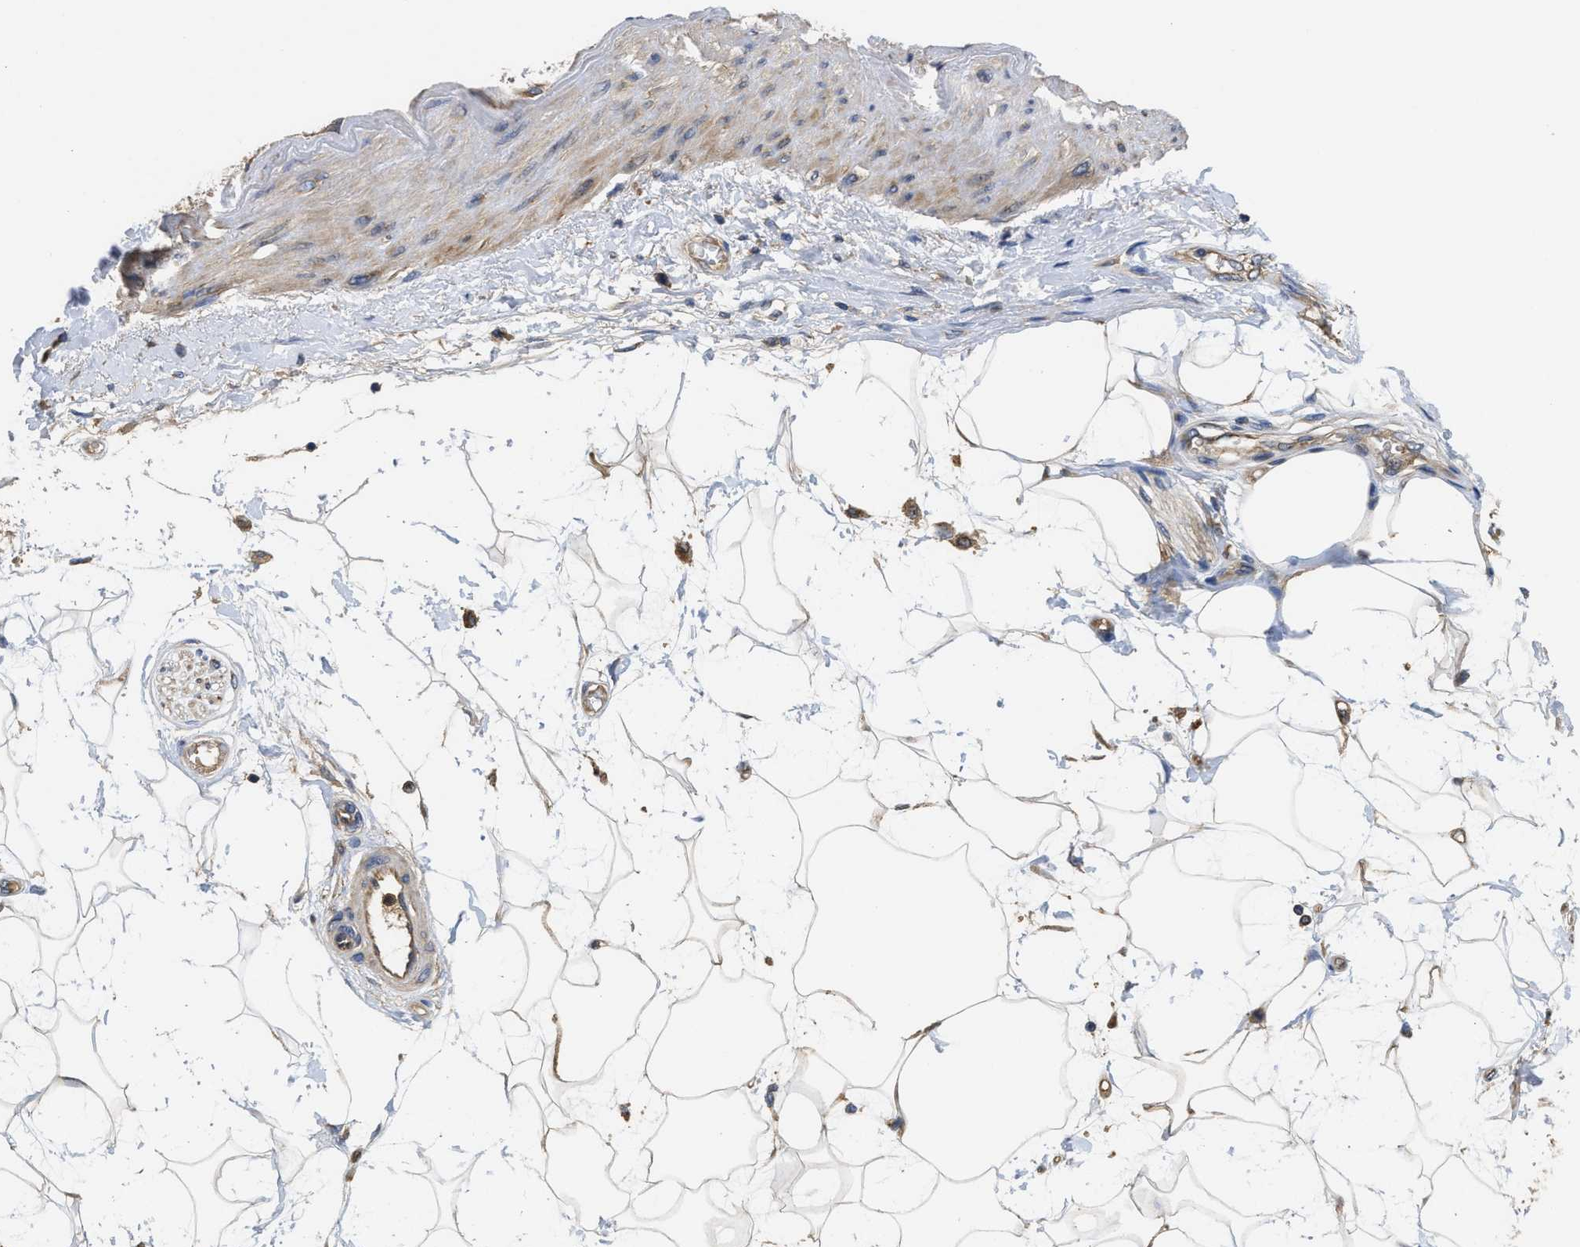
{"staining": {"intensity": "moderate", "quantity": ">75%", "location": "cytoplasmic/membranous"}, "tissue": "adipose tissue", "cell_type": "Adipocytes", "image_type": "normal", "snomed": [{"axis": "morphology", "description": "Normal tissue, NOS"}, {"axis": "morphology", "description": "Adenocarcinoma, NOS"}, {"axis": "topography", "description": "Duodenum"}, {"axis": "topography", "description": "Peripheral nerve tissue"}], "caption": "Adipose tissue stained for a protein shows moderate cytoplasmic/membranous positivity in adipocytes. (DAB (3,3'-diaminobenzidine) = brown stain, brightfield microscopy at high magnification).", "gene": "RNF216", "patient": {"sex": "female", "age": 60}}